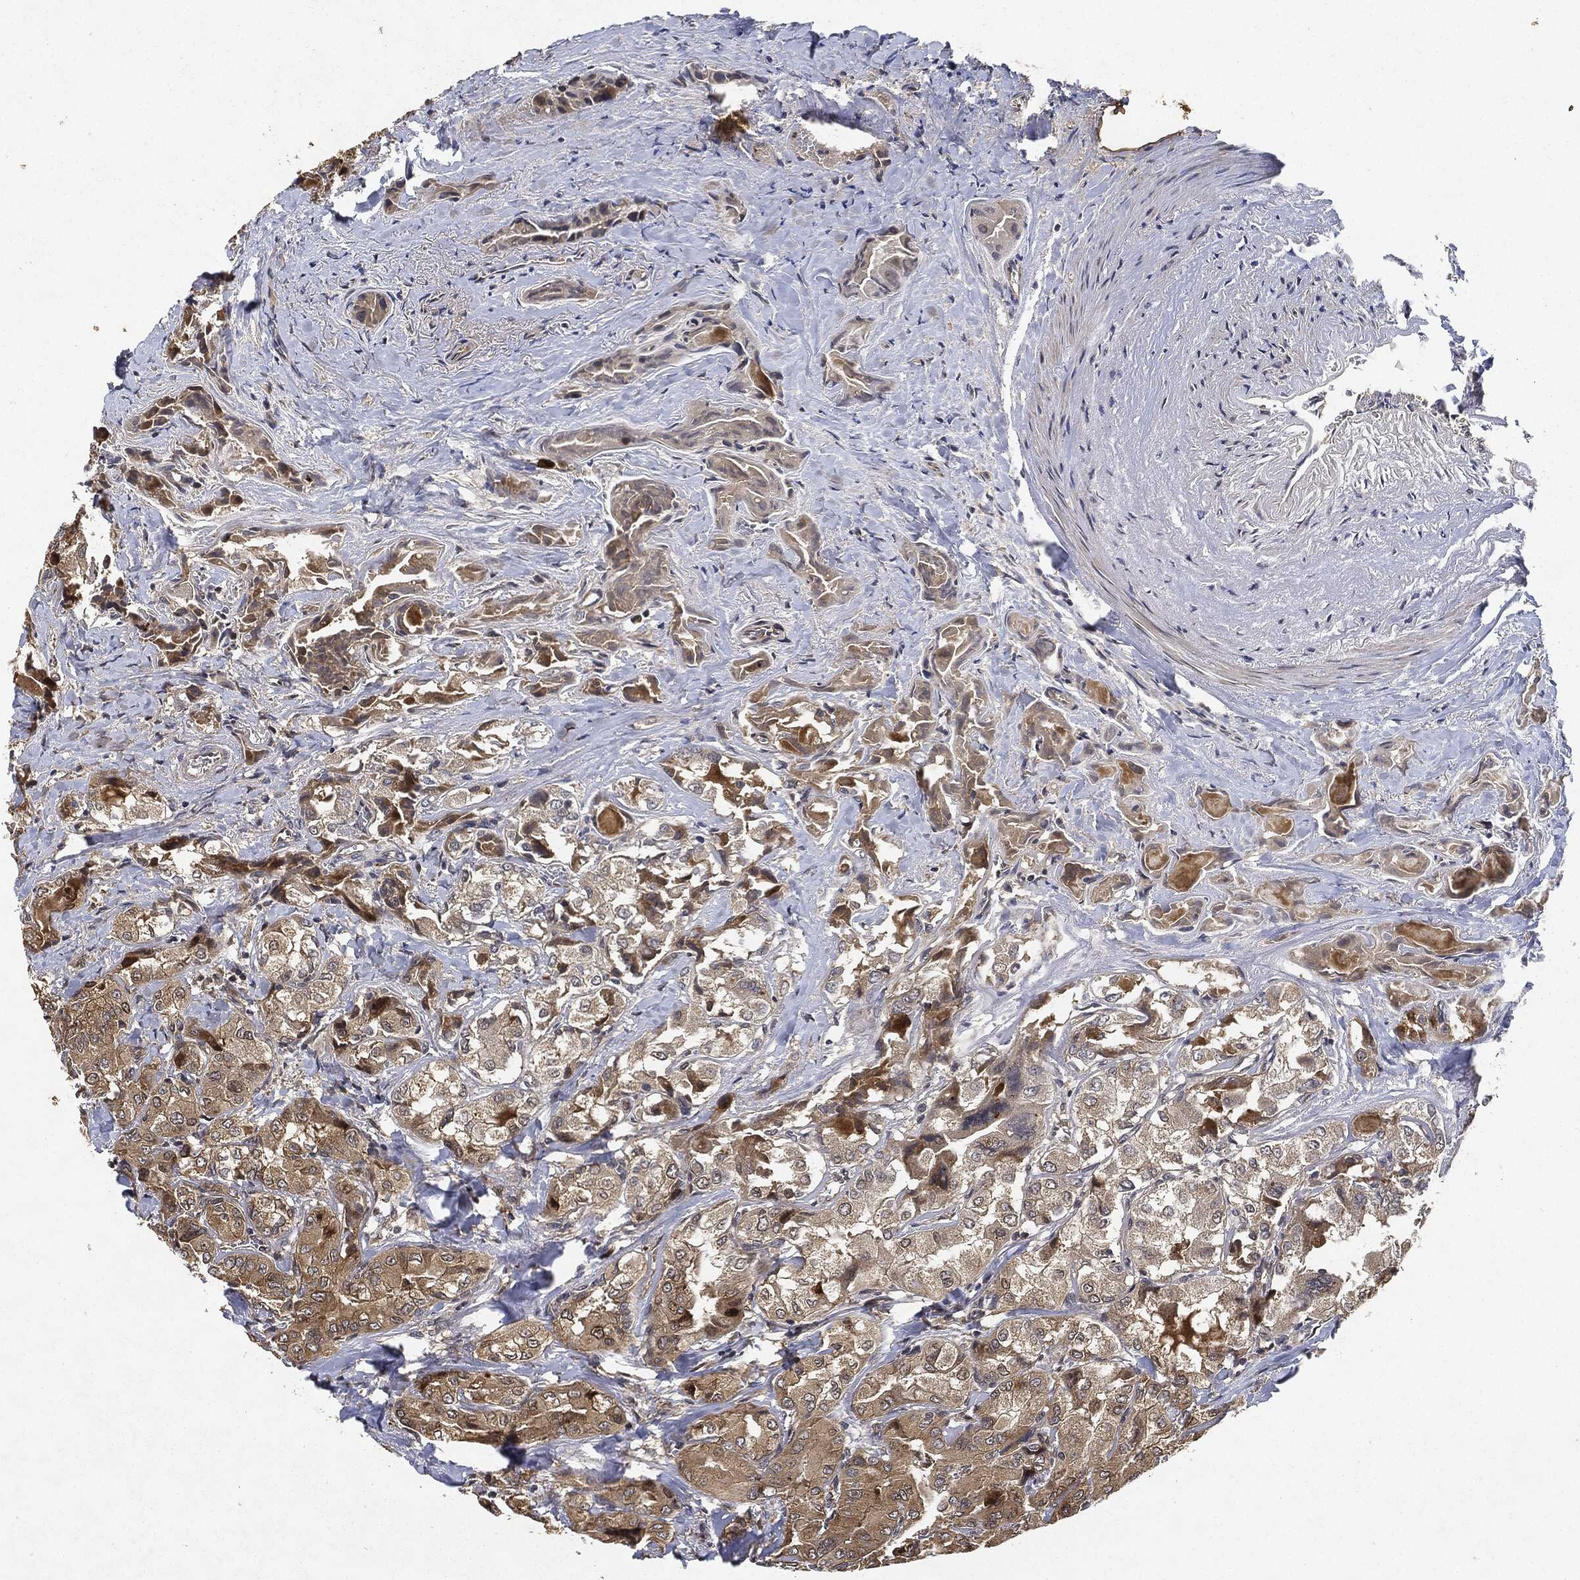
{"staining": {"intensity": "weak", "quantity": ">75%", "location": "cytoplasmic/membranous"}, "tissue": "thyroid cancer", "cell_type": "Tumor cells", "image_type": "cancer", "snomed": [{"axis": "morphology", "description": "Normal tissue, NOS"}, {"axis": "morphology", "description": "Papillary adenocarcinoma, NOS"}, {"axis": "topography", "description": "Thyroid gland"}], "caption": "A high-resolution micrograph shows IHC staining of papillary adenocarcinoma (thyroid), which shows weak cytoplasmic/membranous staining in about >75% of tumor cells.", "gene": "MLST8", "patient": {"sex": "female", "age": 66}}